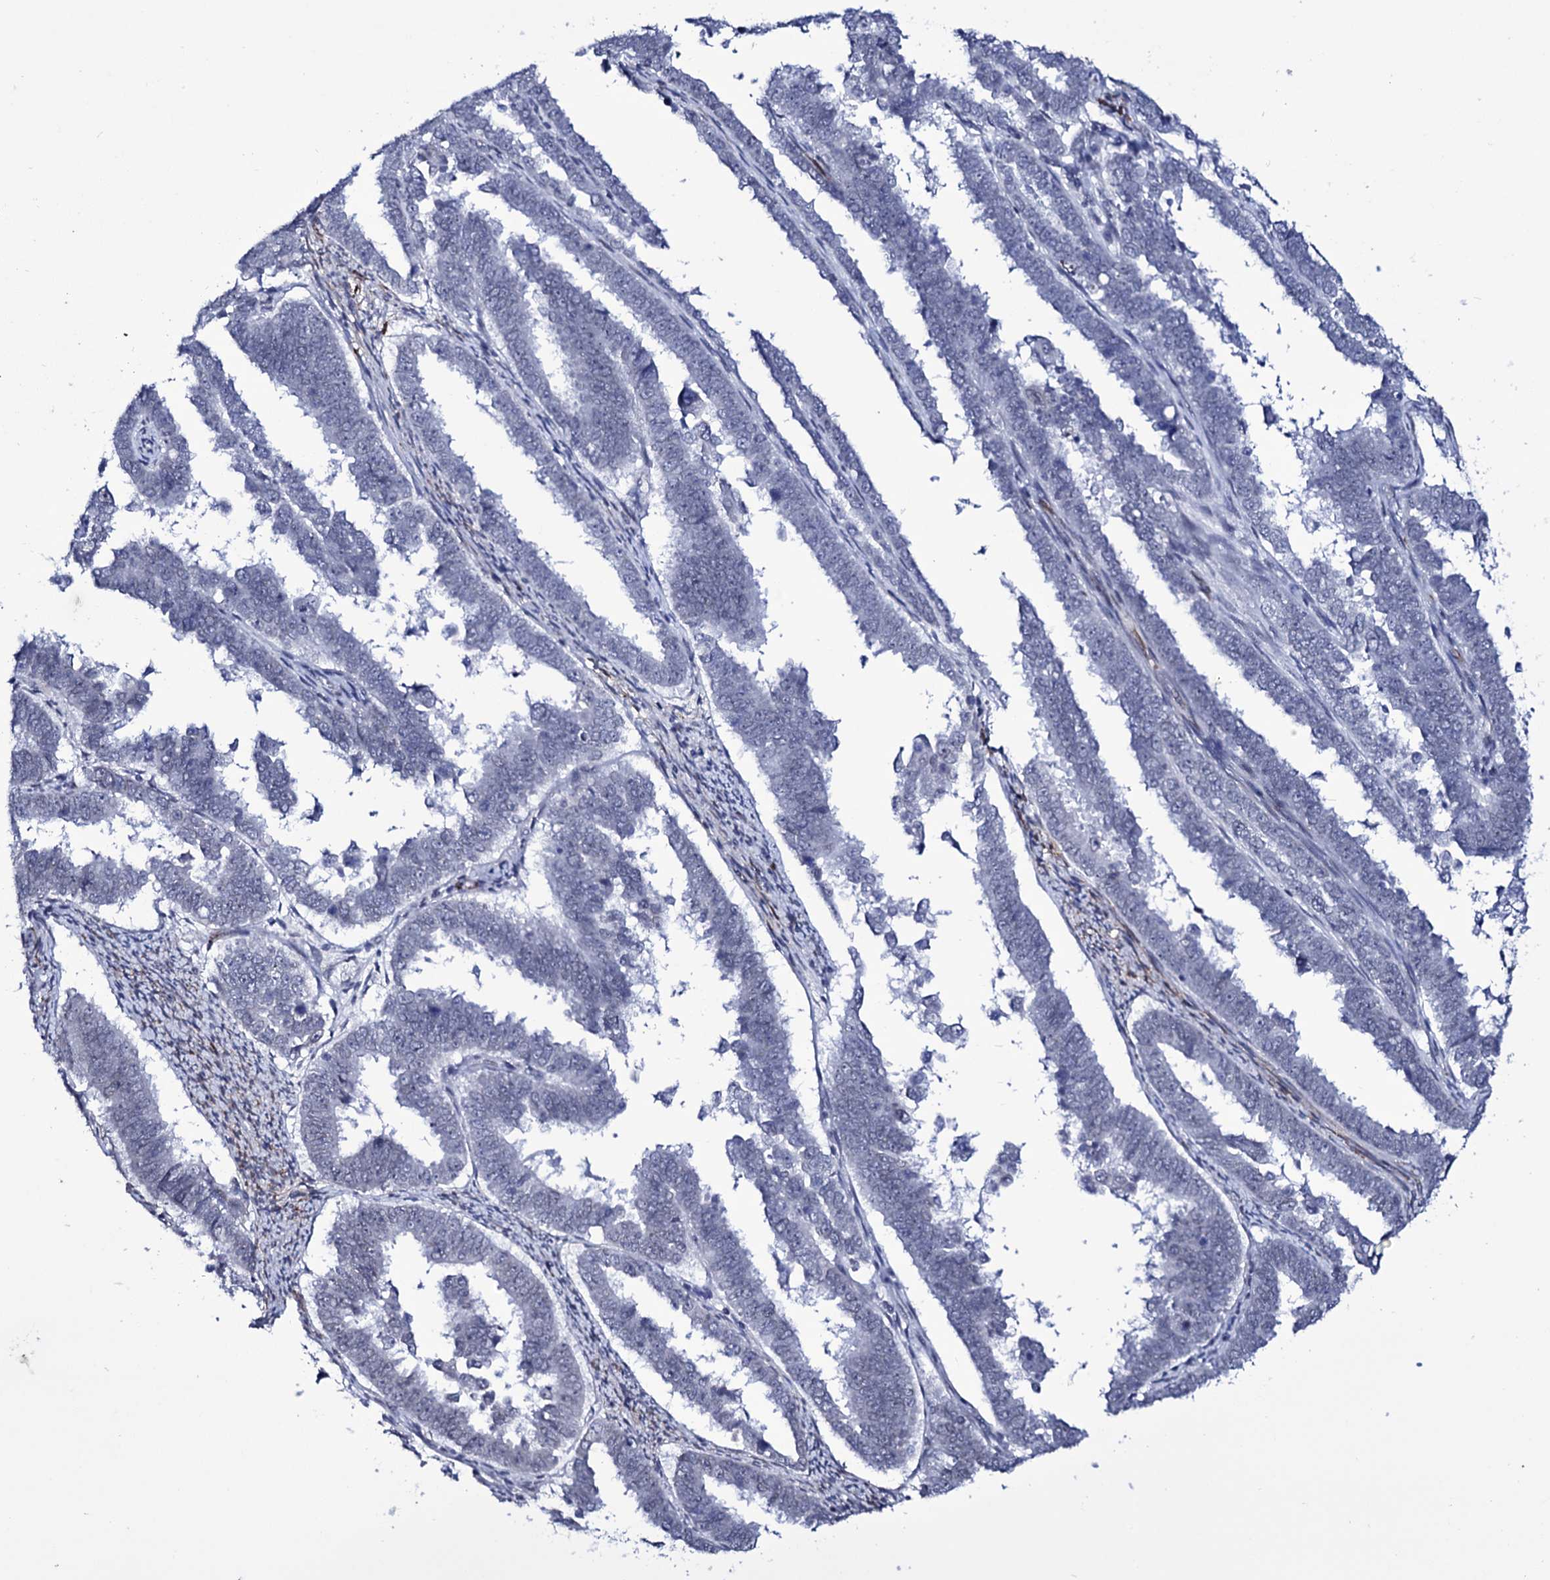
{"staining": {"intensity": "negative", "quantity": "none", "location": "none"}, "tissue": "endometrial cancer", "cell_type": "Tumor cells", "image_type": "cancer", "snomed": [{"axis": "morphology", "description": "Adenocarcinoma, NOS"}, {"axis": "topography", "description": "Endometrium"}], "caption": "The immunohistochemistry (IHC) photomicrograph has no significant positivity in tumor cells of endometrial cancer tissue.", "gene": "ZC3H12C", "patient": {"sex": "female", "age": 75}}